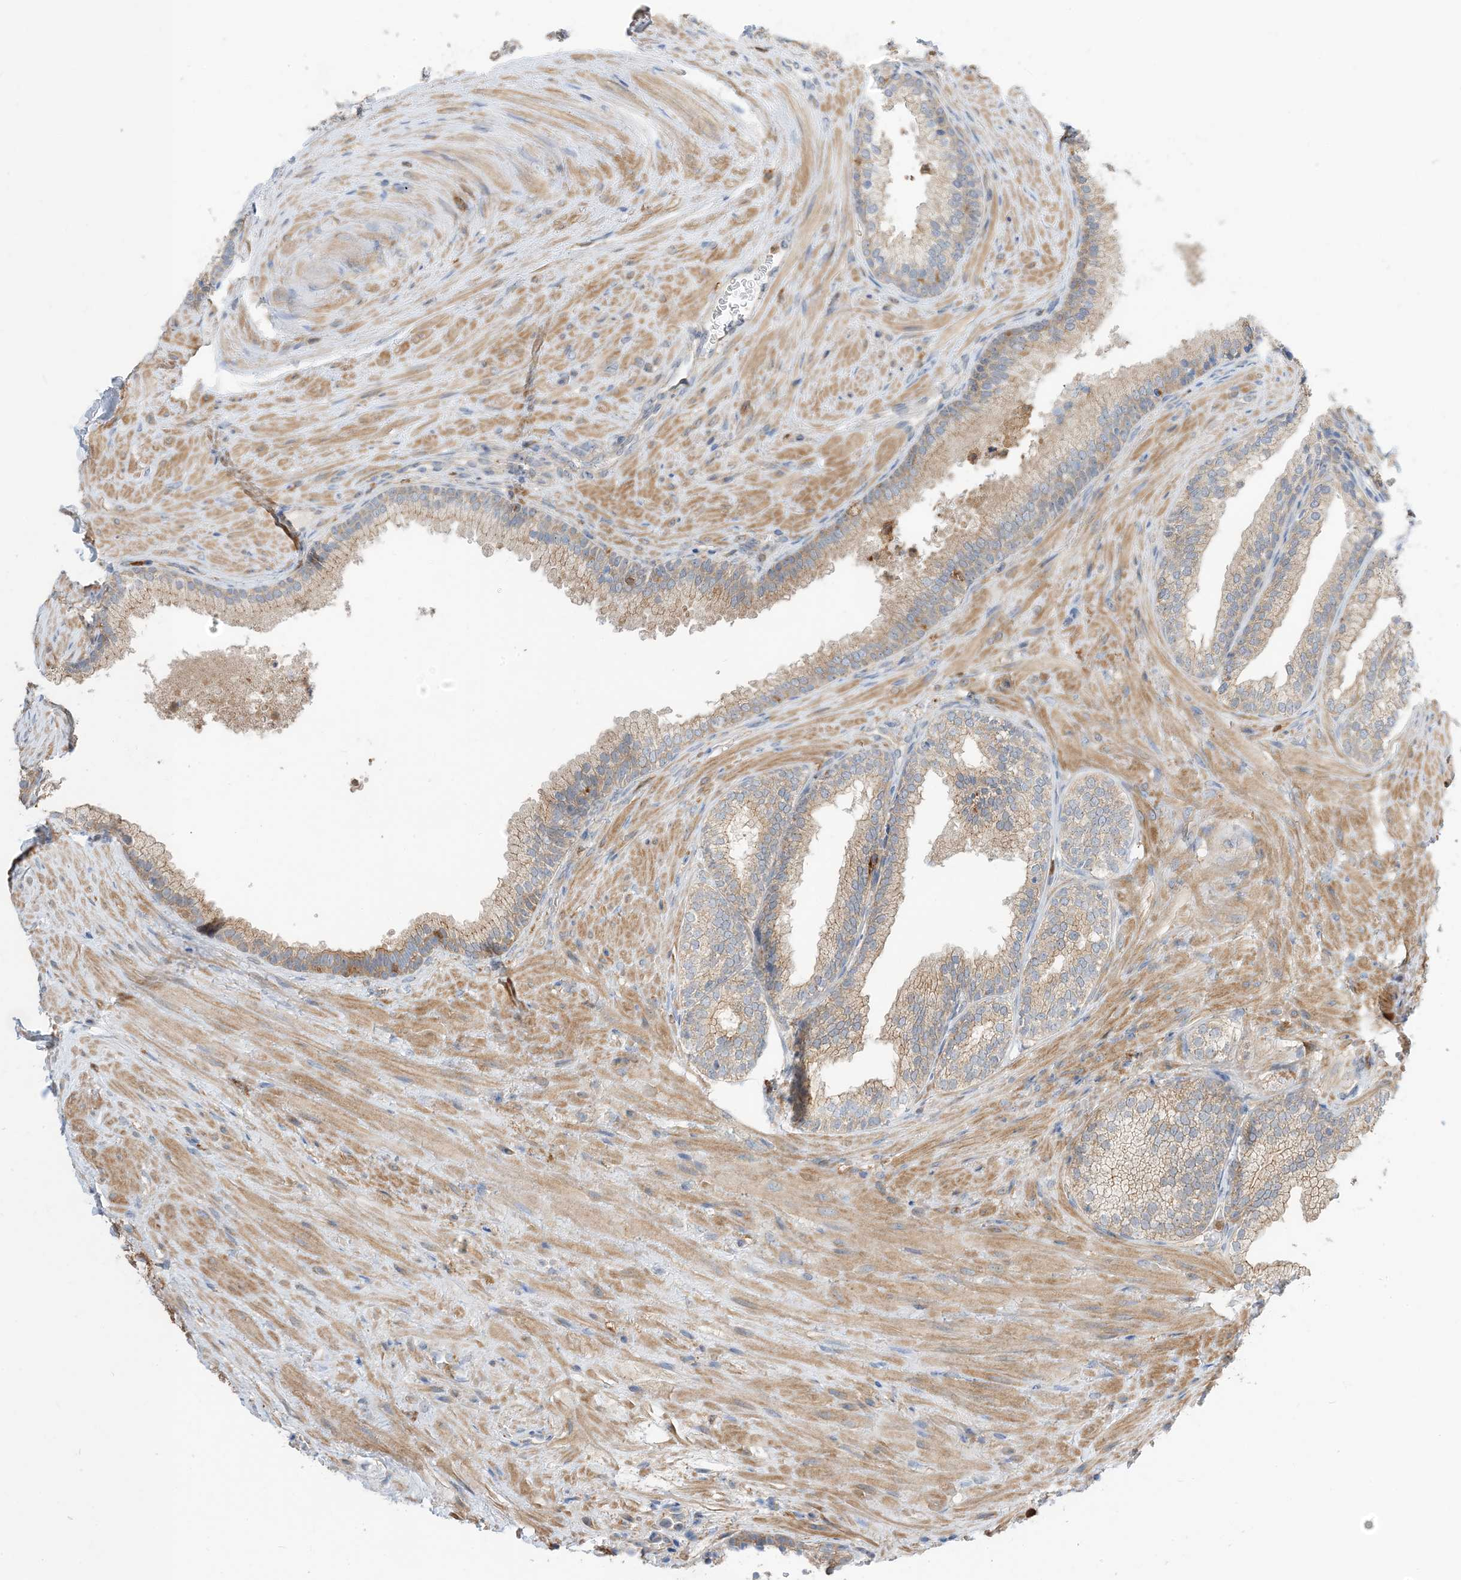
{"staining": {"intensity": "weak", "quantity": "25%-75%", "location": "cytoplasmic/membranous"}, "tissue": "prostate", "cell_type": "Glandular cells", "image_type": "normal", "snomed": [{"axis": "morphology", "description": "Normal tissue, NOS"}, {"axis": "topography", "description": "Prostate"}], "caption": "The image exhibits a brown stain indicating the presence of a protein in the cytoplasmic/membranous of glandular cells in prostate. (Stains: DAB (3,3'-diaminobenzidine) in brown, nuclei in blue, Microscopy: brightfield microscopy at high magnification).", "gene": "NAGK", "patient": {"sex": "male", "age": 76}}